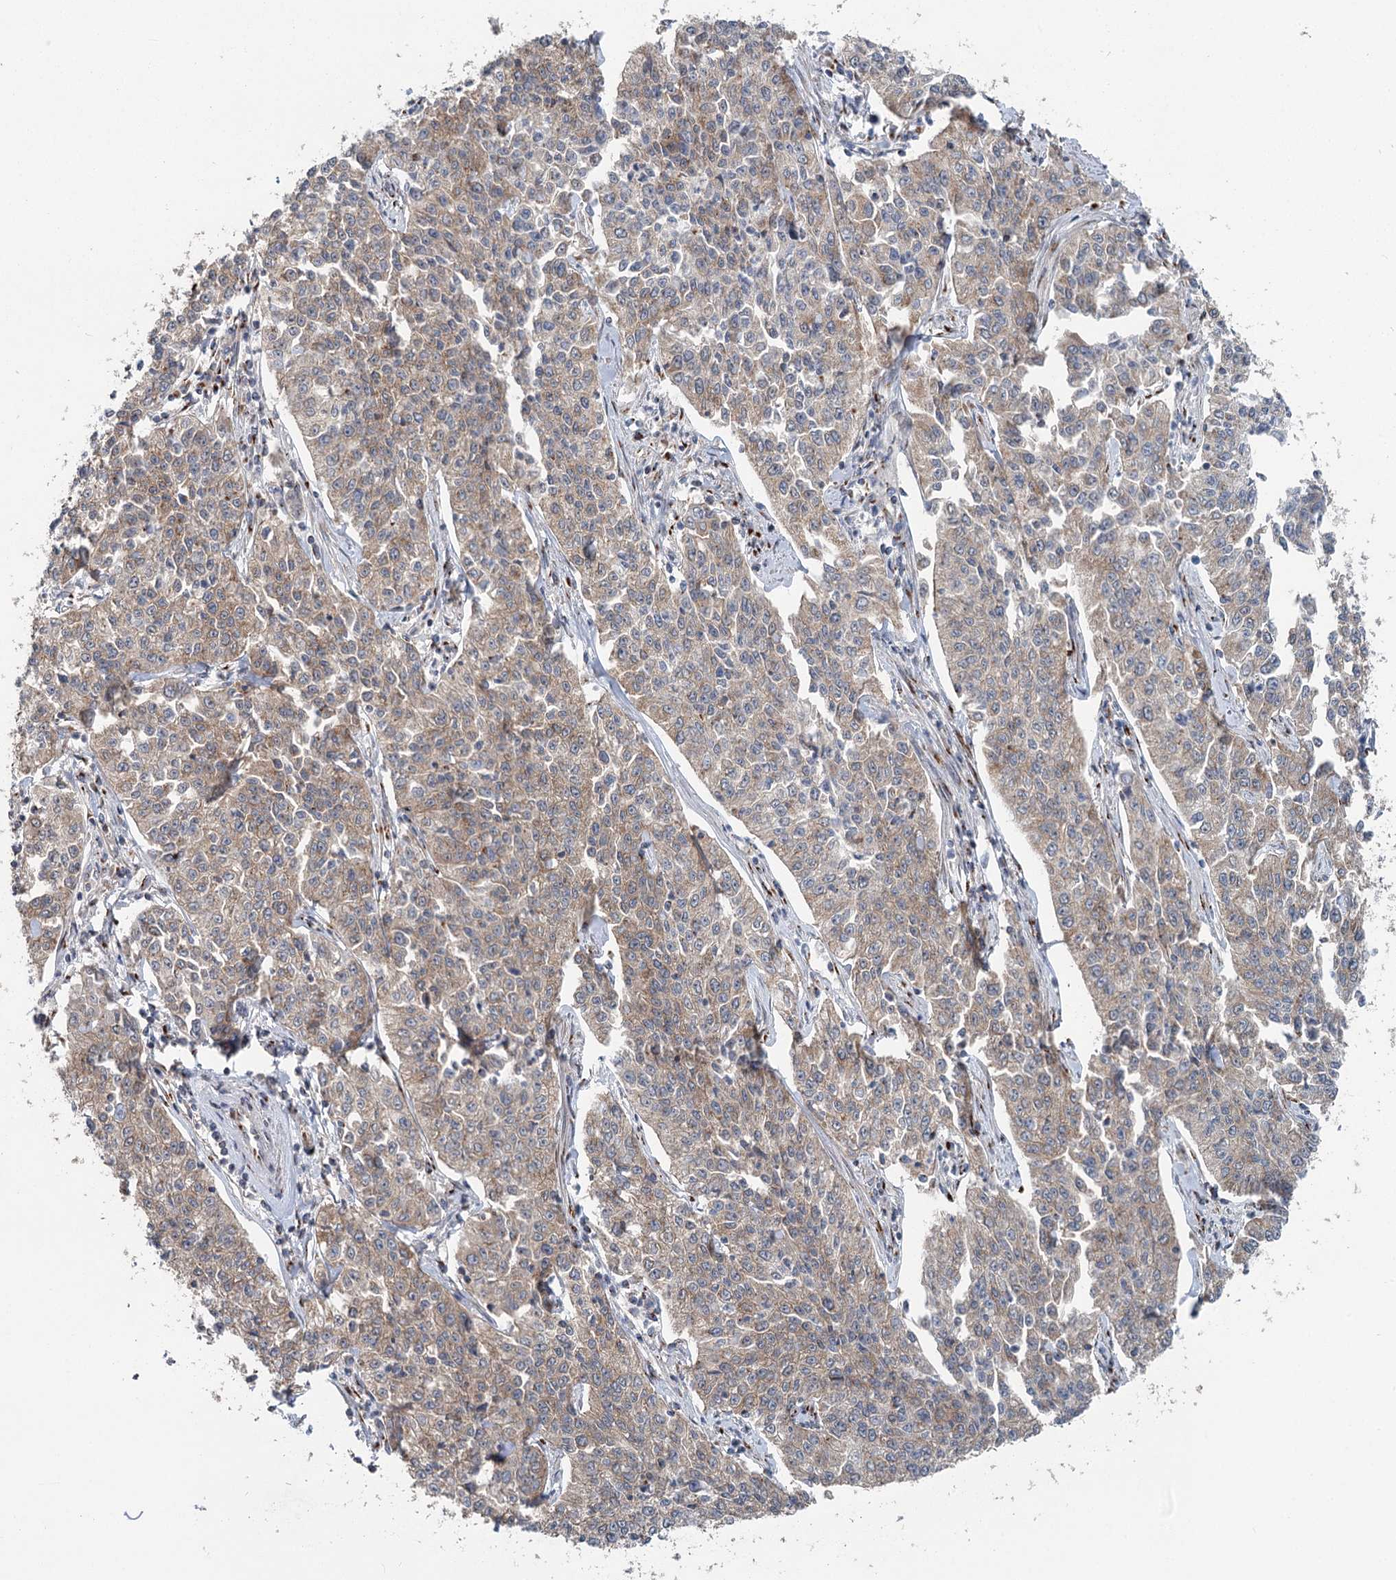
{"staining": {"intensity": "weak", "quantity": ">75%", "location": "cytoplasmic/membranous"}, "tissue": "cervical cancer", "cell_type": "Tumor cells", "image_type": "cancer", "snomed": [{"axis": "morphology", "description": "Squamous cell carcinoma, NOS"}, {"axis": "topography", "description": "Cervix"}], "caption": "This micrograph reveals immunohistochemistry (IHC) staining of squamous cell carcinoma (cervical), with low weak cytoplasmic/membranous expression in about >75% of tumor cells.", "gene": "ITIH5", "patient": {"sex": "female", "age": 35}}